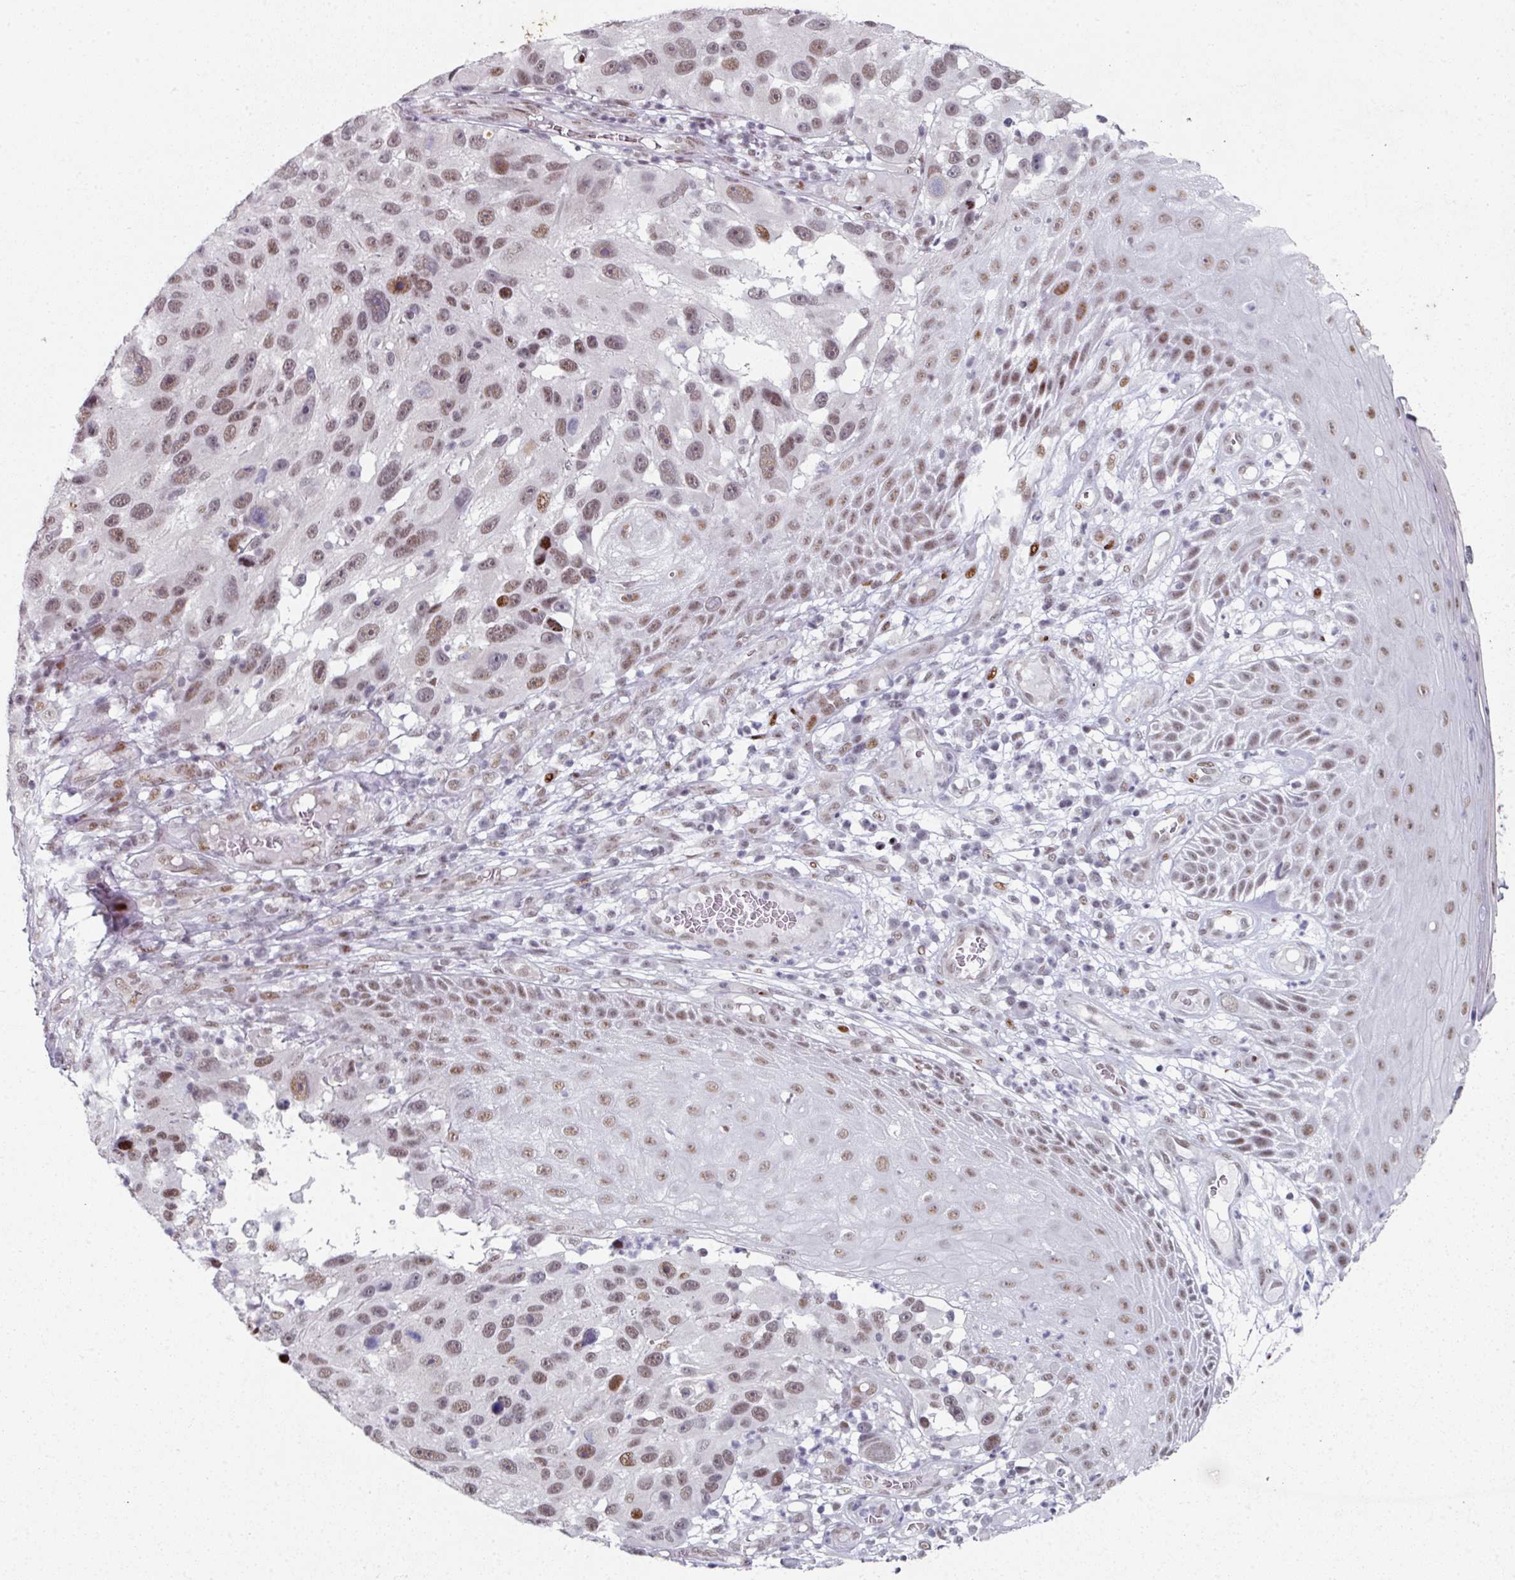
{"staining": {"intensity": "moderate", "quantity": ">75%", "location": "nuclear"}, "tissue": "melanoma", "cell_type": "Tumor cells", "image_type": "cancer", "snomed": [{"axis": "morphology", "description": "Malignant melanoma, NOS"}, {"axis": "topography", "description": "Skin"}], "caption": "This is an image of immunohistochemistry (IHC) staining of malignant melanoma, which shows moderate positivity in the nuclear of tumor cells.", "gene": "SF3B5", "patient": {"sex": "male", "age": 53}}